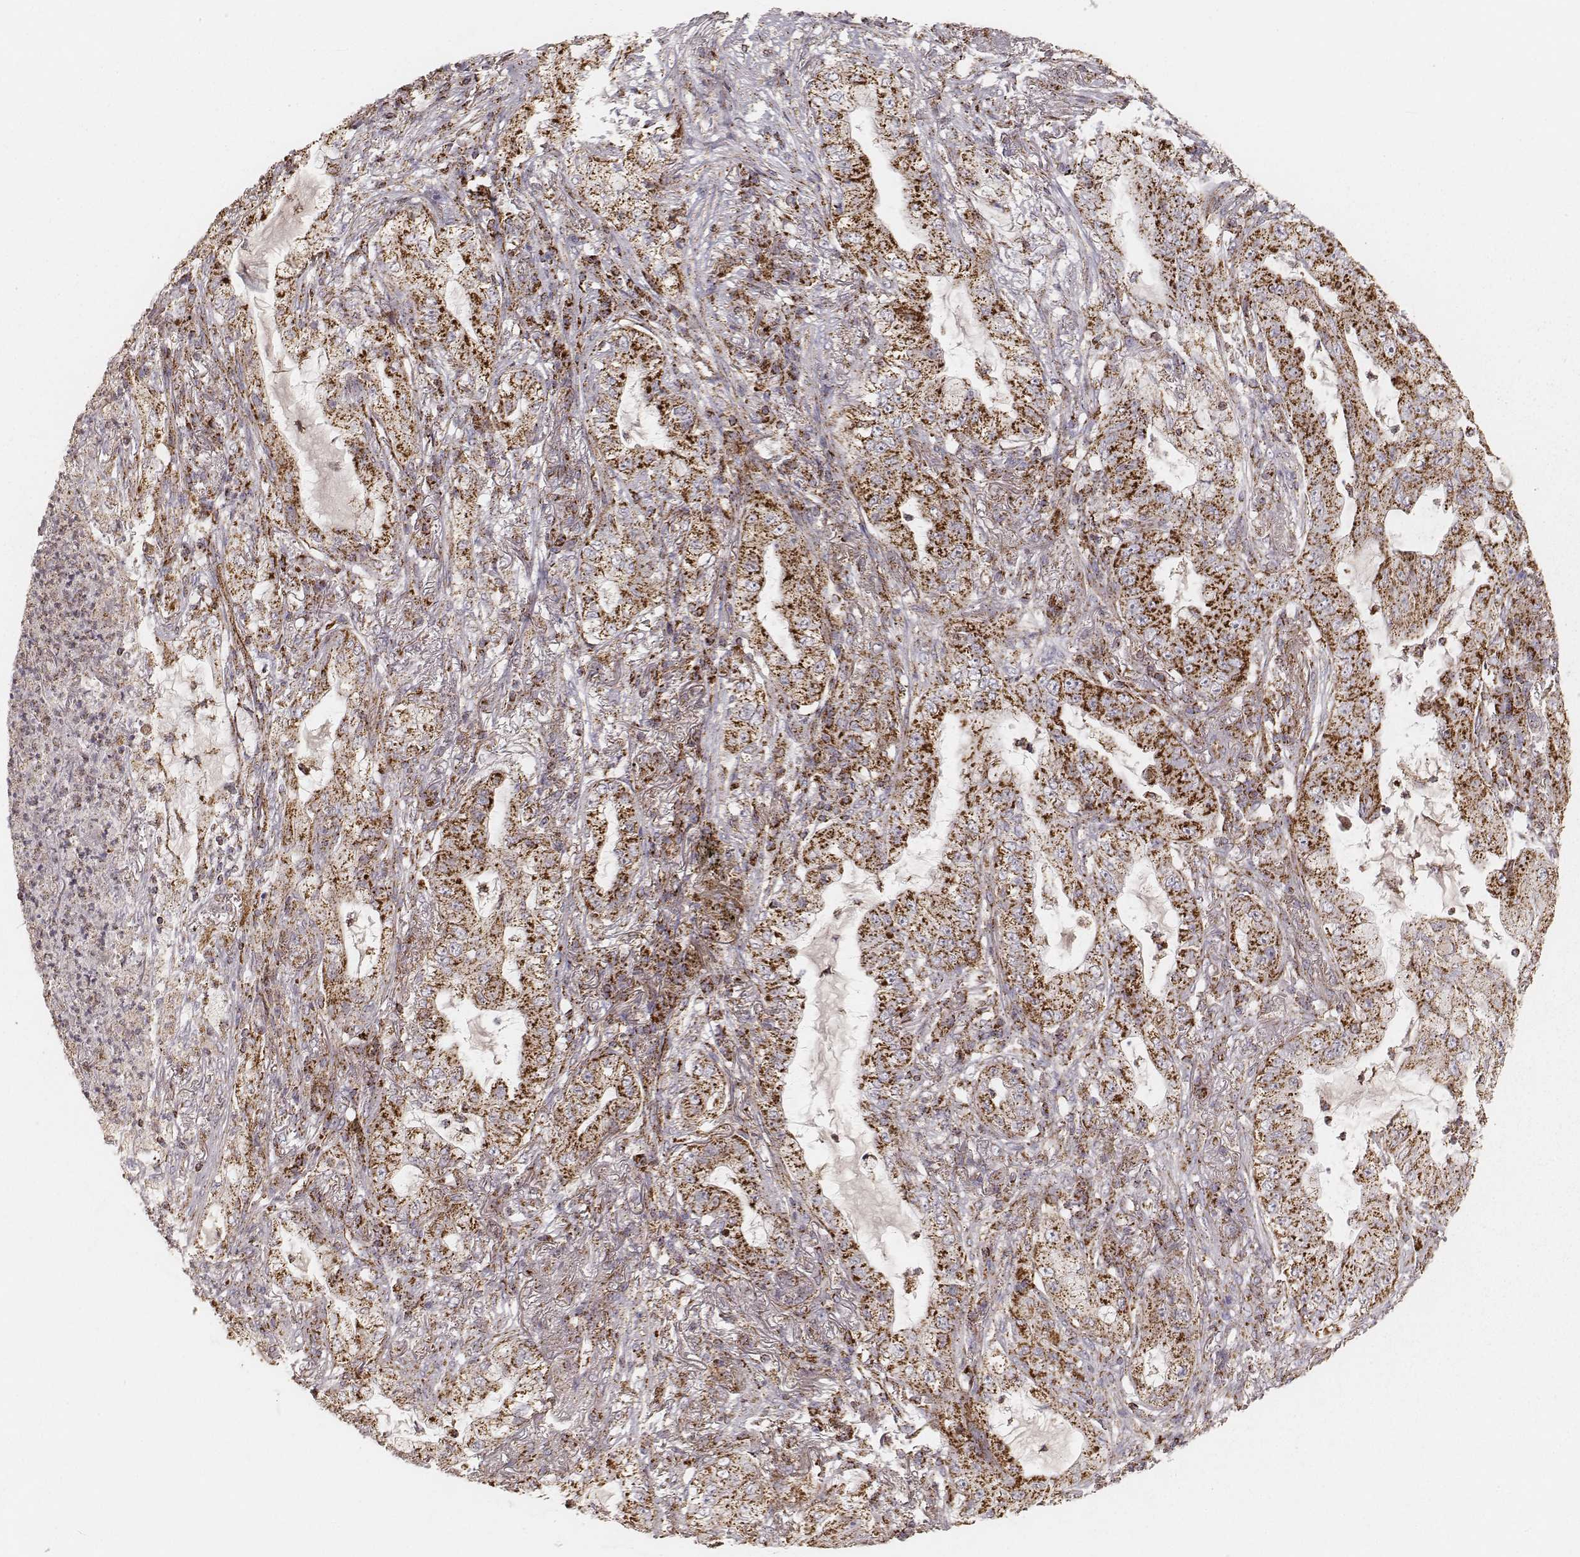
{"staining": {"intensity": "moderate", "quantity": ">75%", "location": "cytoplasmic/membranous"}, "tissue": "lung cancer", "cell_type": "Tumor cells", "image_type": "cancer", "snomed": [{"axis": "morphology", "description": "Adenocarcinoma, NOS"}, {"axis": "topography", "description": "Lung"}], "caption": "Moderate cytoplasmic/membranous expression for a protein is identified in about >75% of tumor cells of adenocarcinoma (lung) using immunohistochemistry (IHC).", "gene": "CS", "patient": {"sex": "female", "age": 73}}